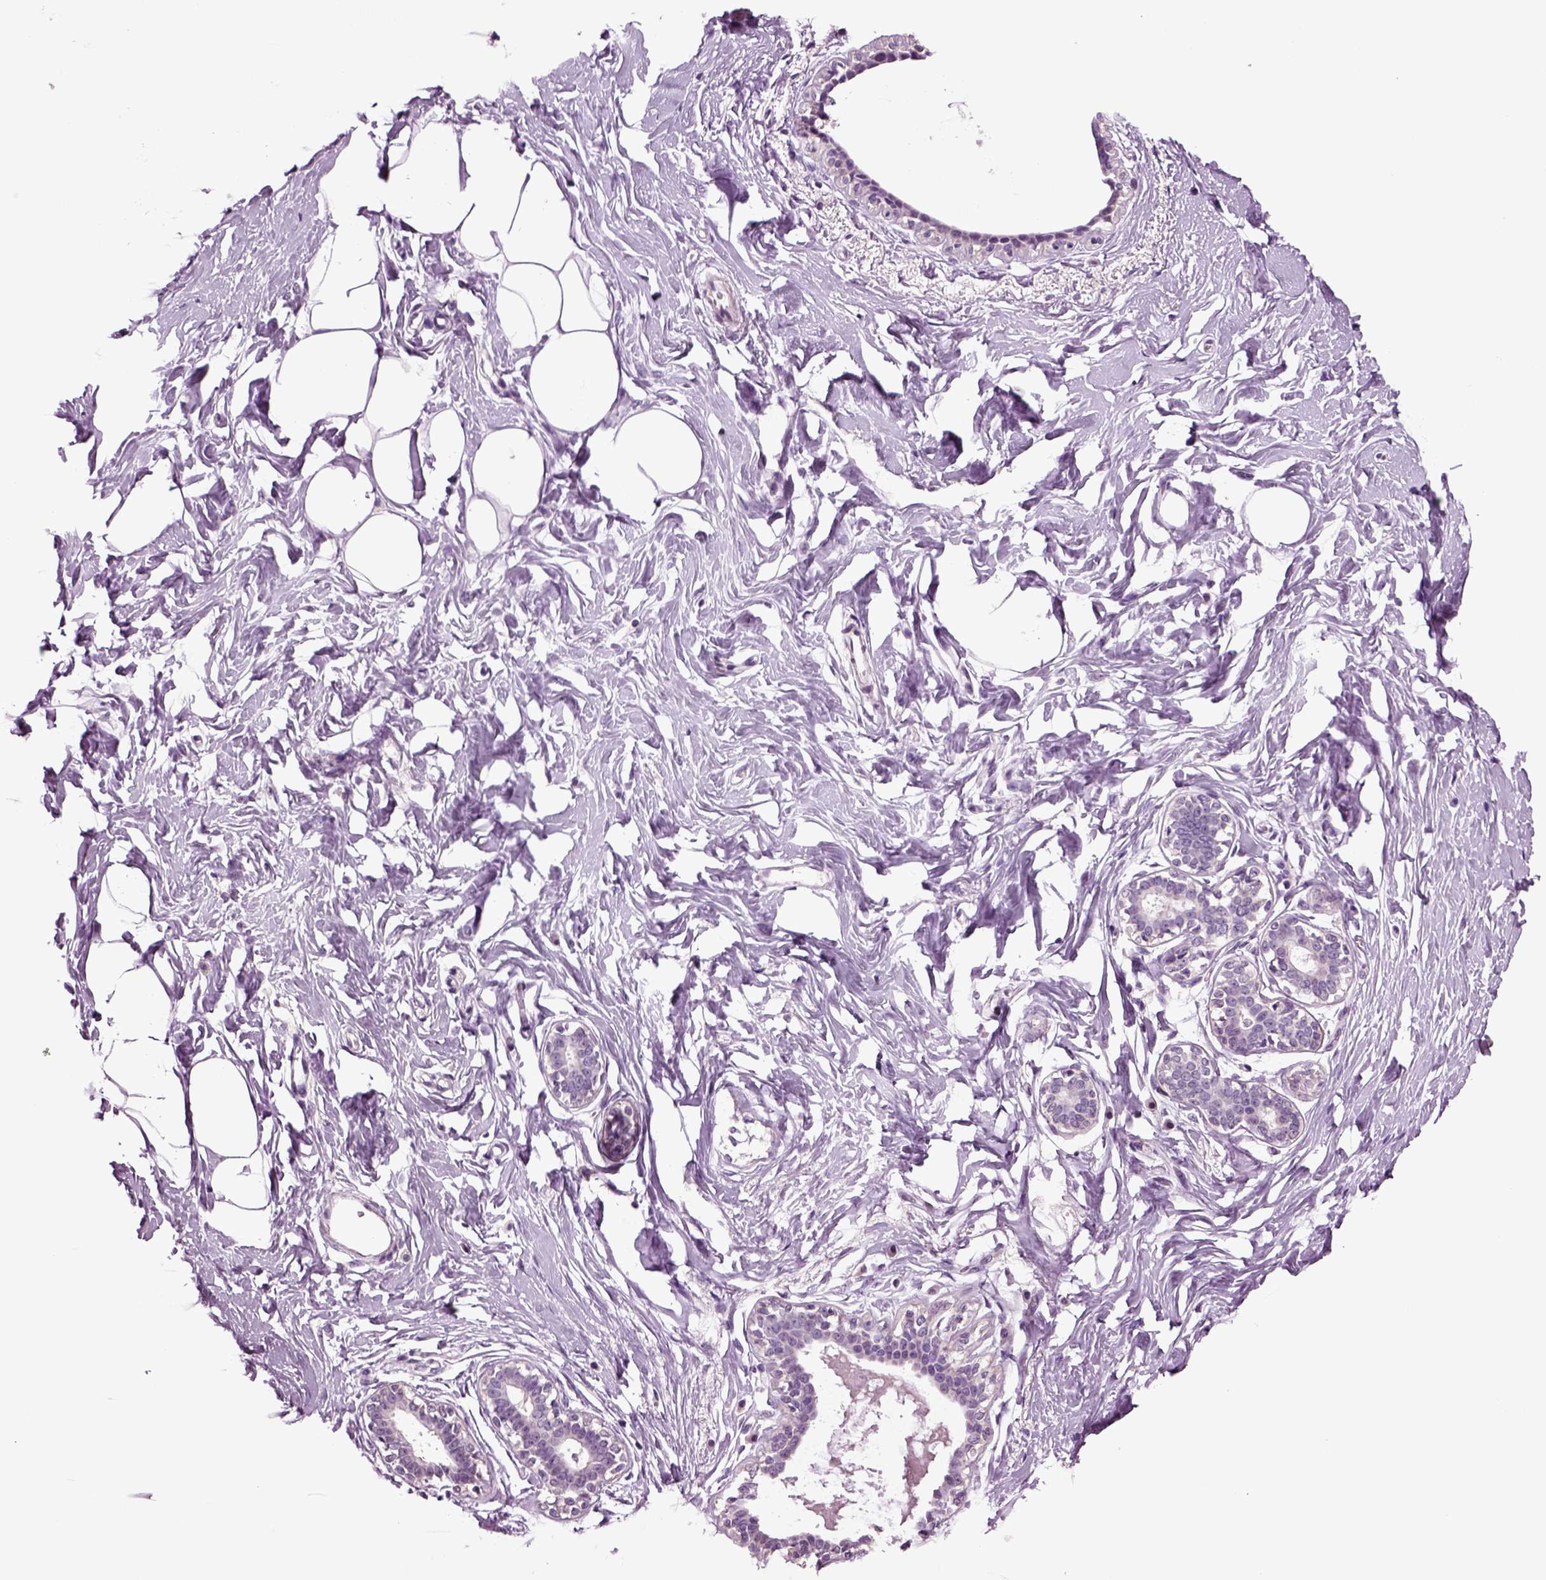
{"staining": {"intensity": "negative", "quantity": "none", "location": "none"}, "tissue": "breast", "cell_type": "Adipocytes", "image_type": "normal", "snomed": [{"axis": "morphology", "description": "Normal tissue, NOS"}, {"axis": "morphology", "description": "Lobular carcinoma, in situ"}, {"axis": "topography", "description": "Breast"}], "caption": "Immunohistochemistry (IHC) photomicrograph of normal human breast stained for a protein (brown), which displays no staining in adipocytes. (Immunohistochemistry, brightfield microscopy, high magnification).", "gene": "PLCH2", "patient": {"sex": "female", "age": 35}}